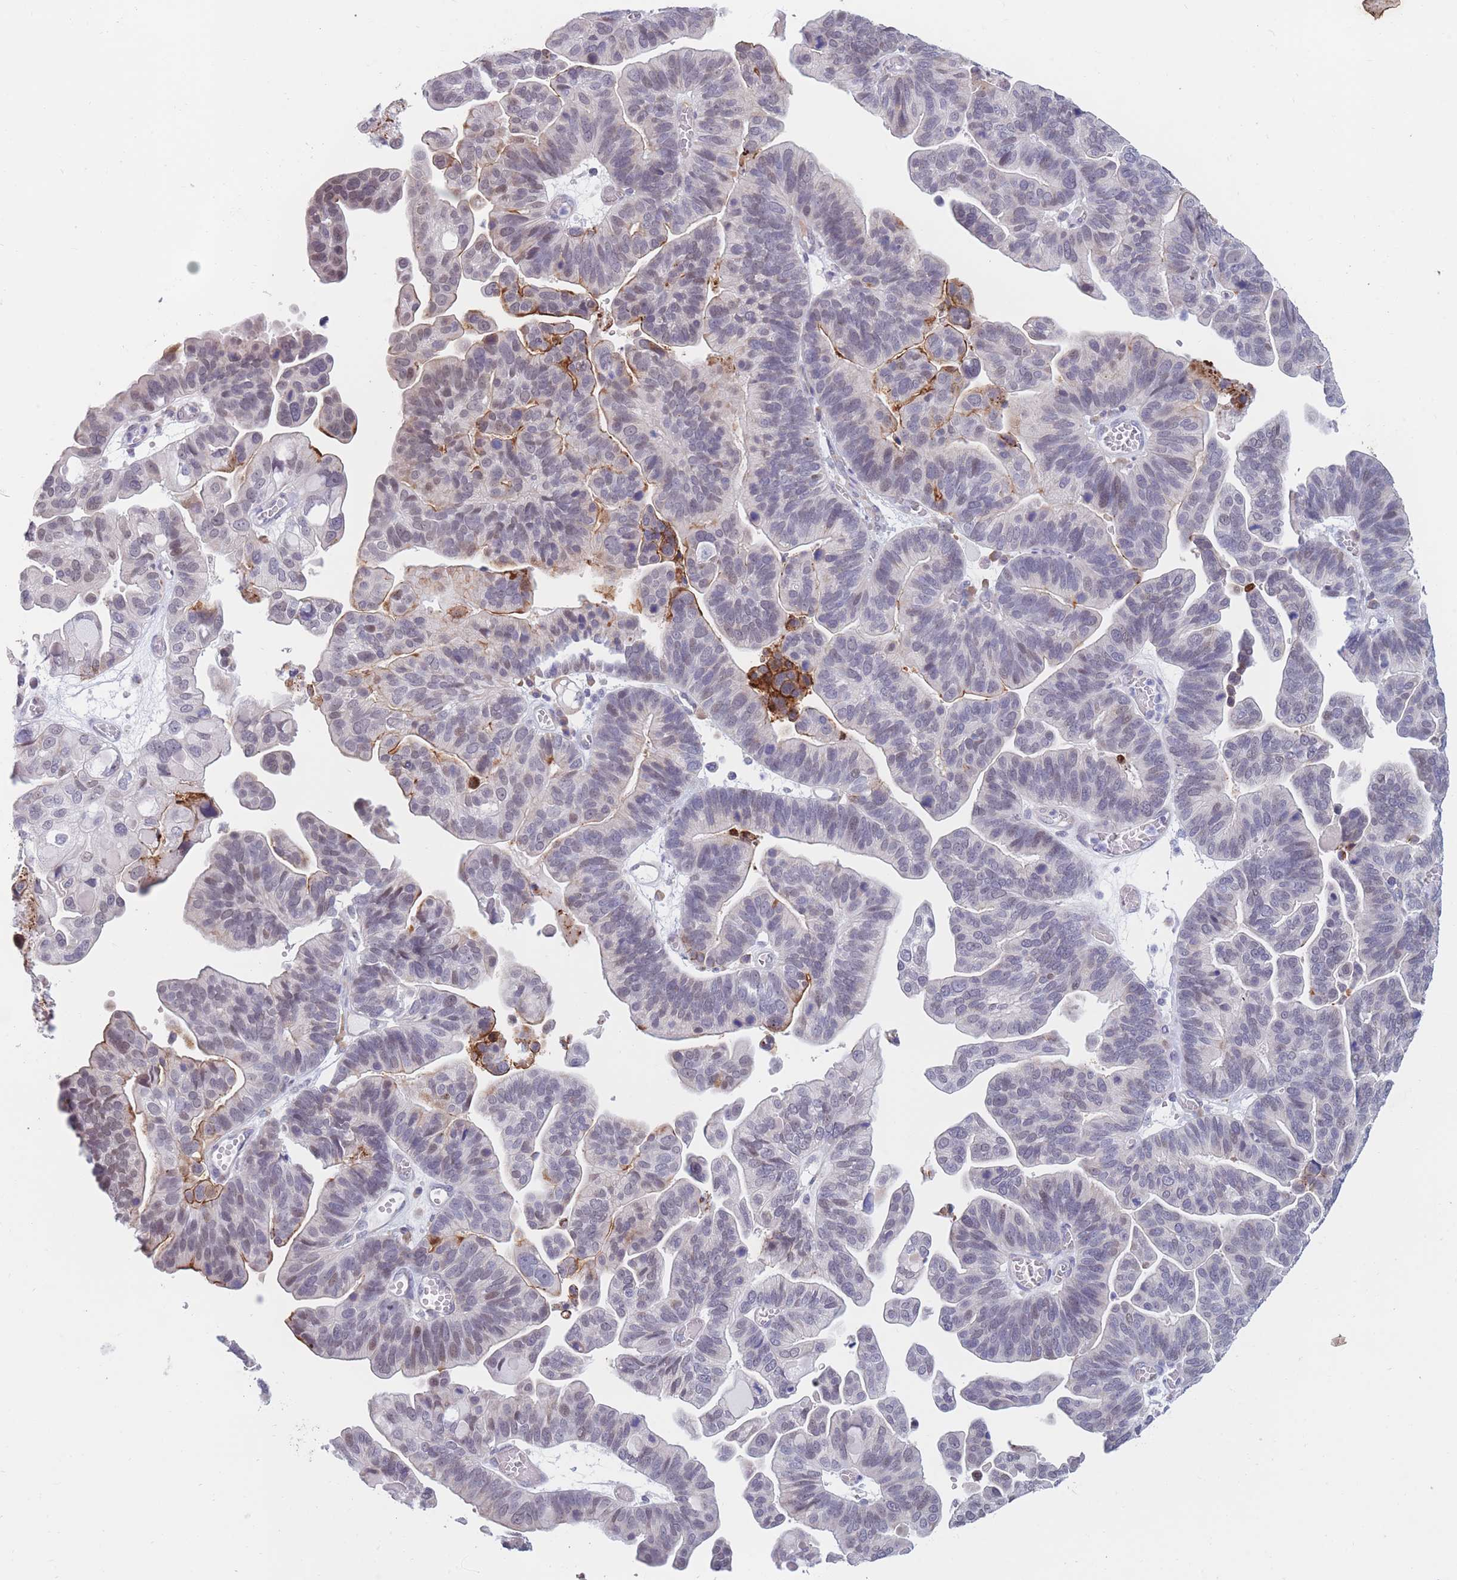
{"staining": {"intensity": "negative", "quantity": "none", "location": "none"}, "tissue": "ovarian cancer", "cell_type": "Tumor cells", "image_type": "cancer", "snomed": [{"axis": "morphology", "description": "Cystadenocarcinoma, serous, NOS"}, {"axis": "topography", "description": "Ovary"}], "caption": "IHC histopathology image of neoplastic tissue: human ovarian cancer (serous cystadenocarcinoma) stained with DAB reveals no significant protein staining in tumor cells. Nuclei are stained in blue.", "gene": "COL27A1", "patient": {"sex": "female", "age": 56}}